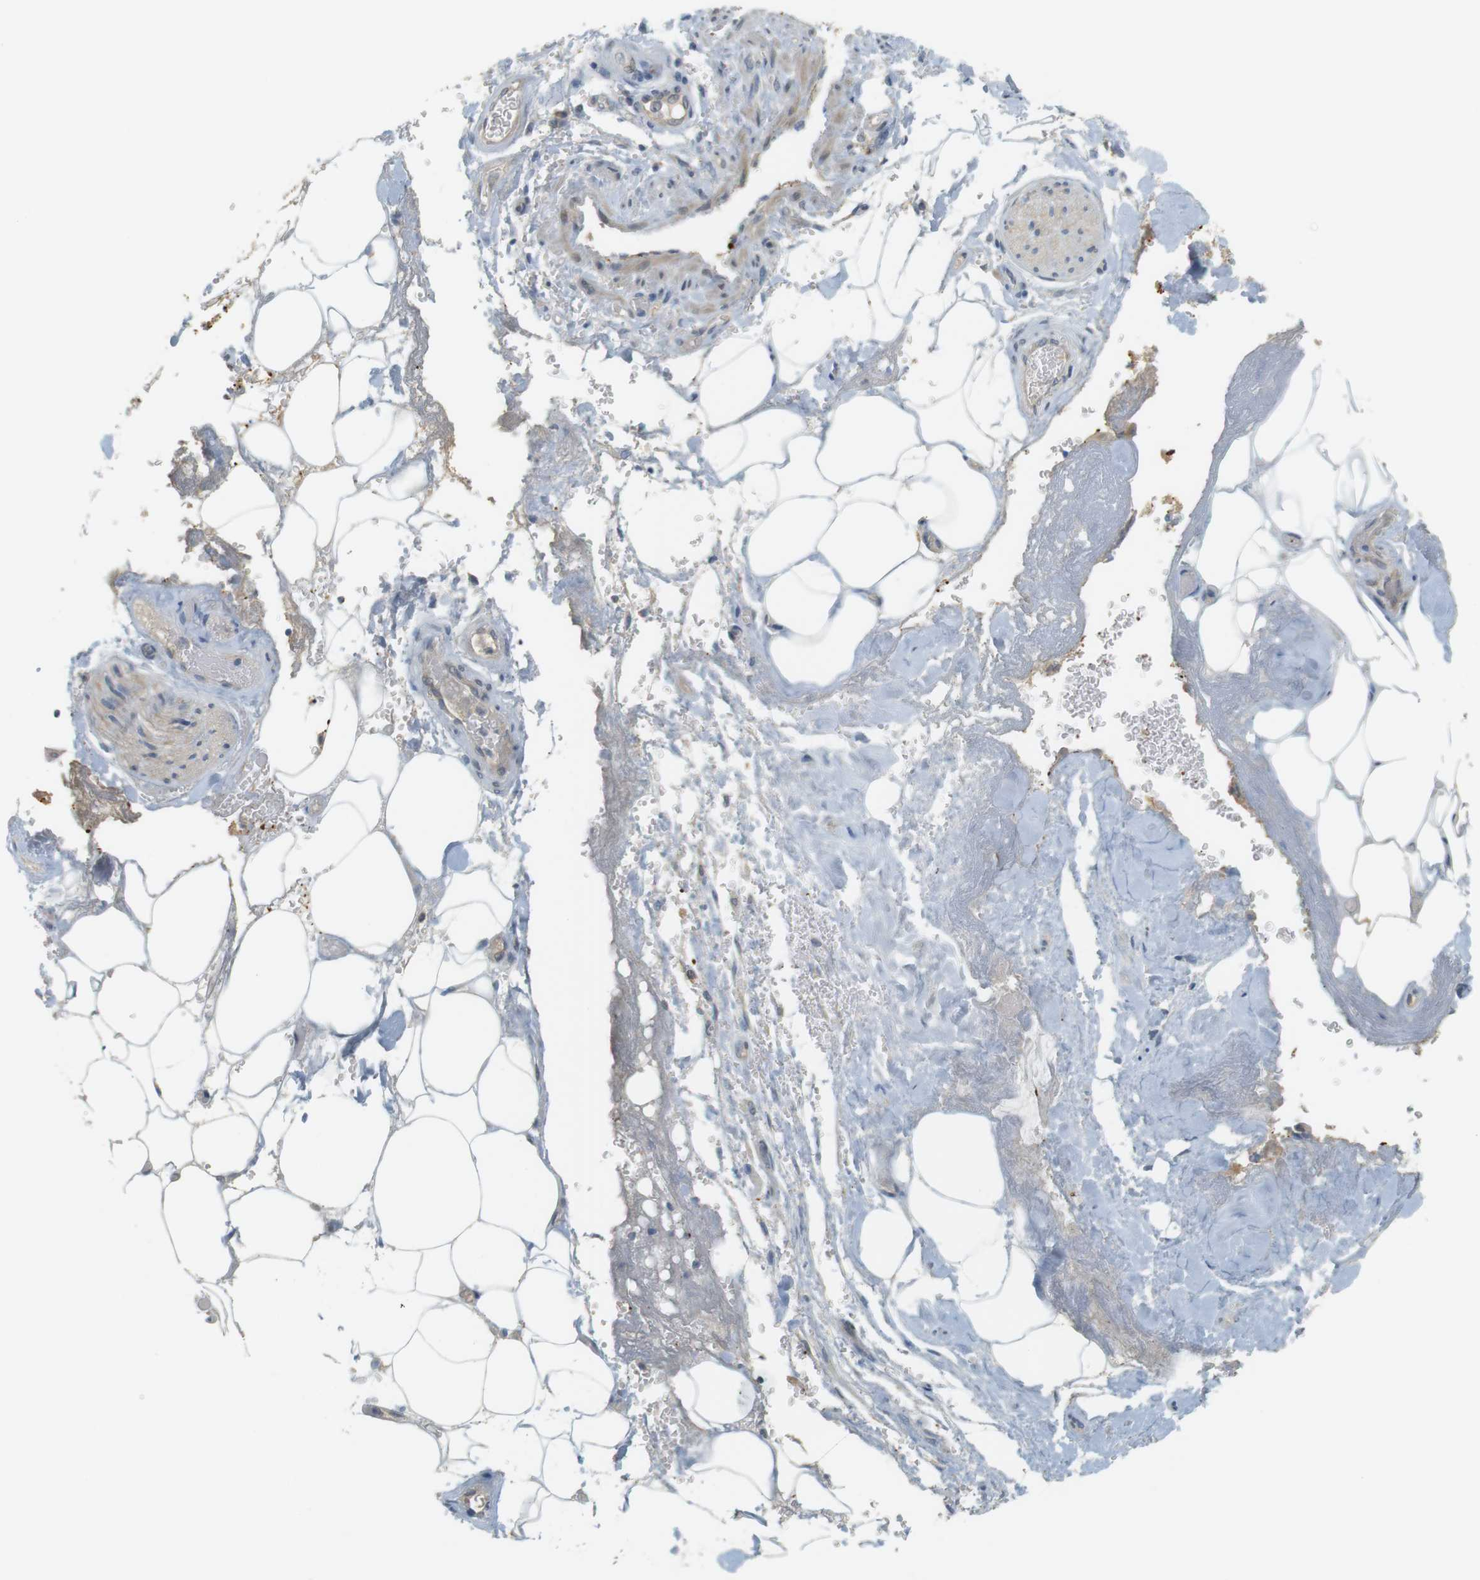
{"staining": {"intensity": "negative", "quantity": "none", "location": "none"}, "tissue": "adipose tissue", "cell_type": "Adipocytes", "image_type": "normal", "snomed": [{"axis": "morphology", "description": "Normal tissue, NOS"}, {"axis": "morphology", "description": "Cholangiocarcinoma"}, {"axis": "topography", "description": "Liver"}, {"axis": "topography", "description": "Peripheral nerve tissue"}], "caption": "Micrograph shows no significant protein expression in adipocytes of benign adipose tissue. (DAB (3,3'-diaminobenzidine) immunohistochemistry, high magnification).", "gene": "CREB3L2", "patient": {"sex": "male", "age": 50}}